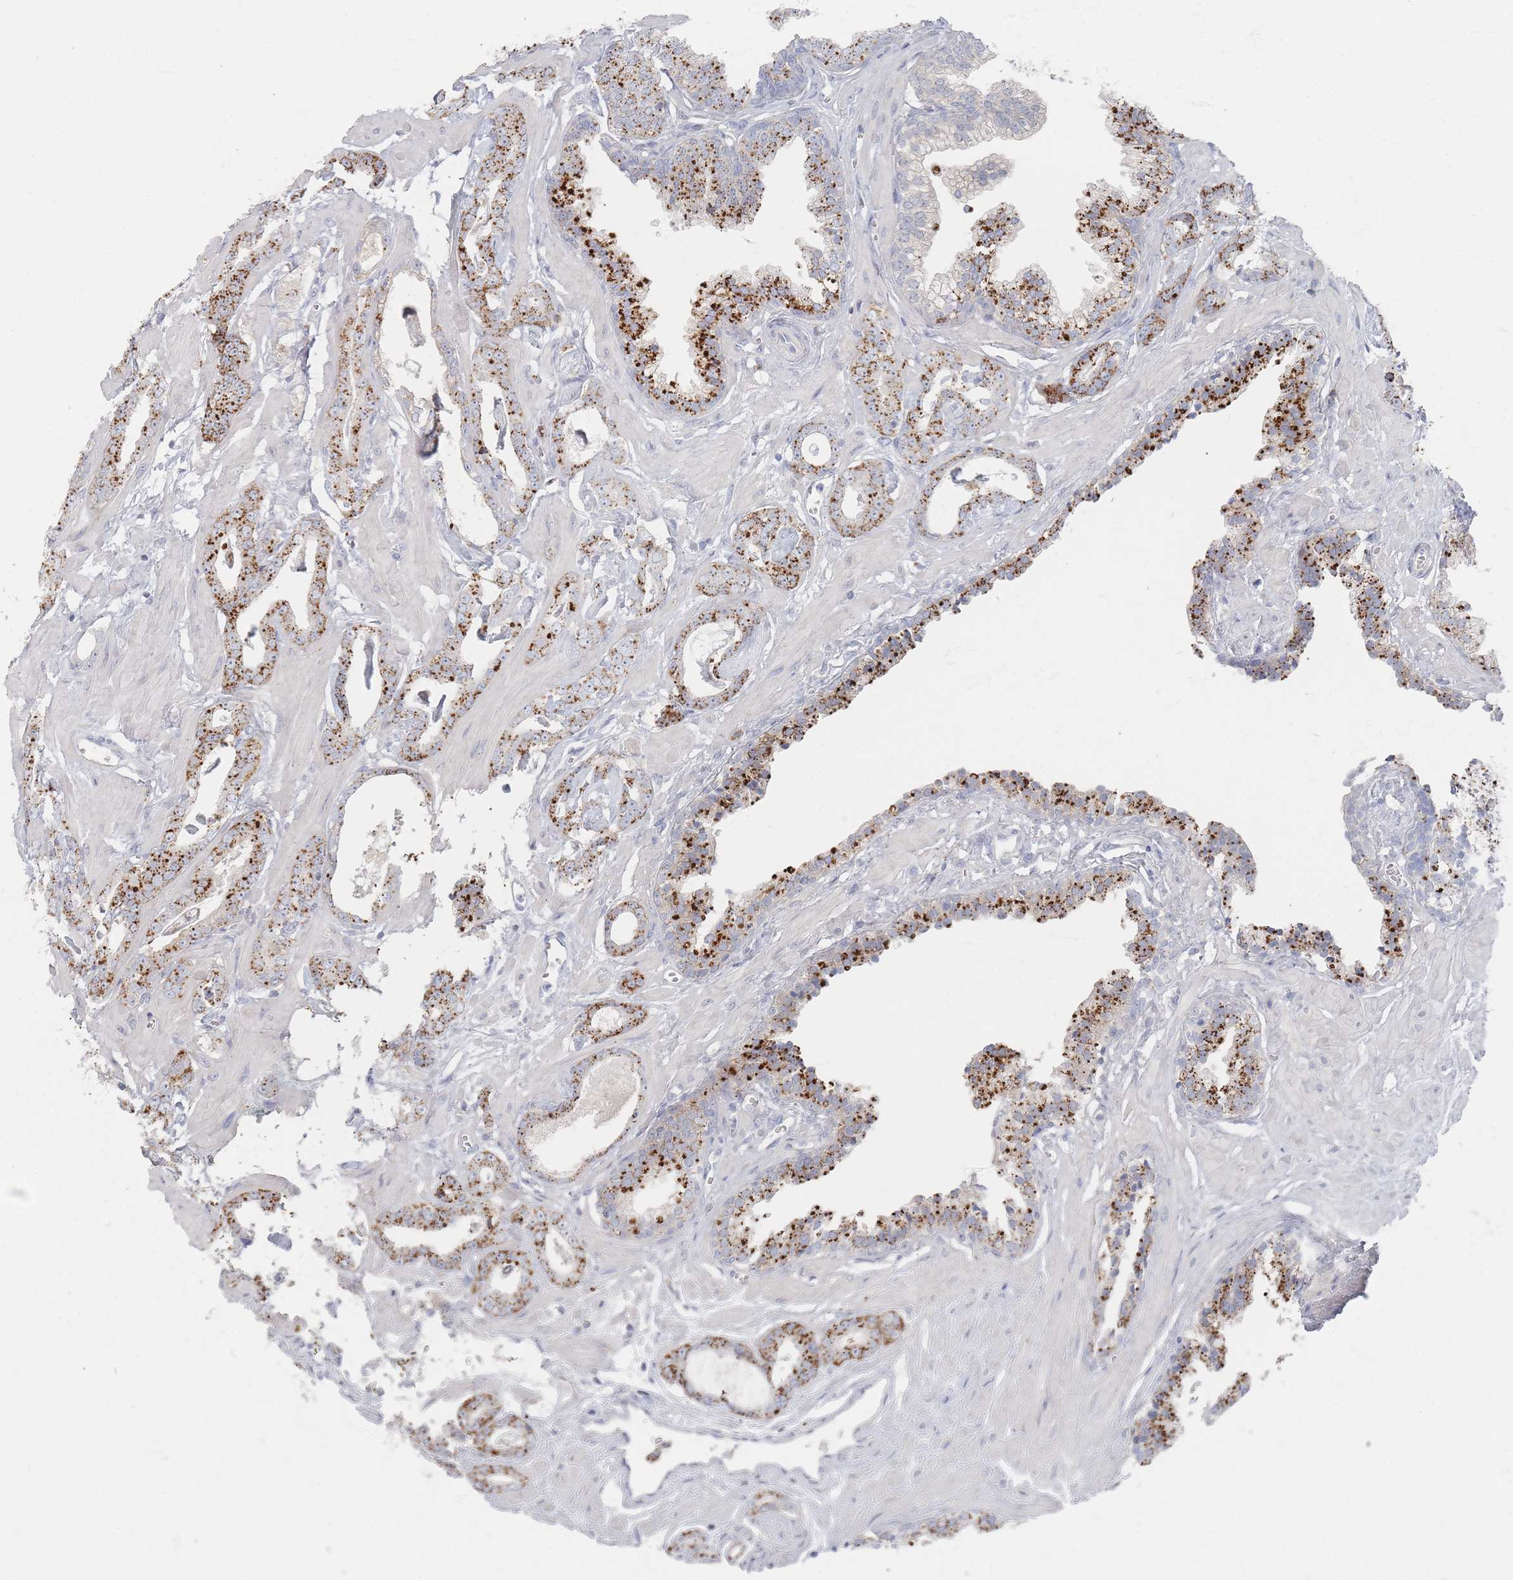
{"staining": {"intensity": "strong", "quantity": ">75%", "location": "cytoplasmic/membranous"}, "tissue": "prostate cancer", "cell_type": "Tumor cells", "image_type": "cancer", "snomed": [{"axis": "morphology", "description": "Adenocarcinoma, Low grade"}, {"axis": "topography", "description": "Prostate"}], "caption": "A high-resolution micrograph shows immunohistochemistry staining of prostate cancer, which demonstrates strong cytoplasmic/membranous expression in approximately >75% of tumor cells.", "gene": "SLC2A11", "patient": {"sex": "male", "age": 60}}